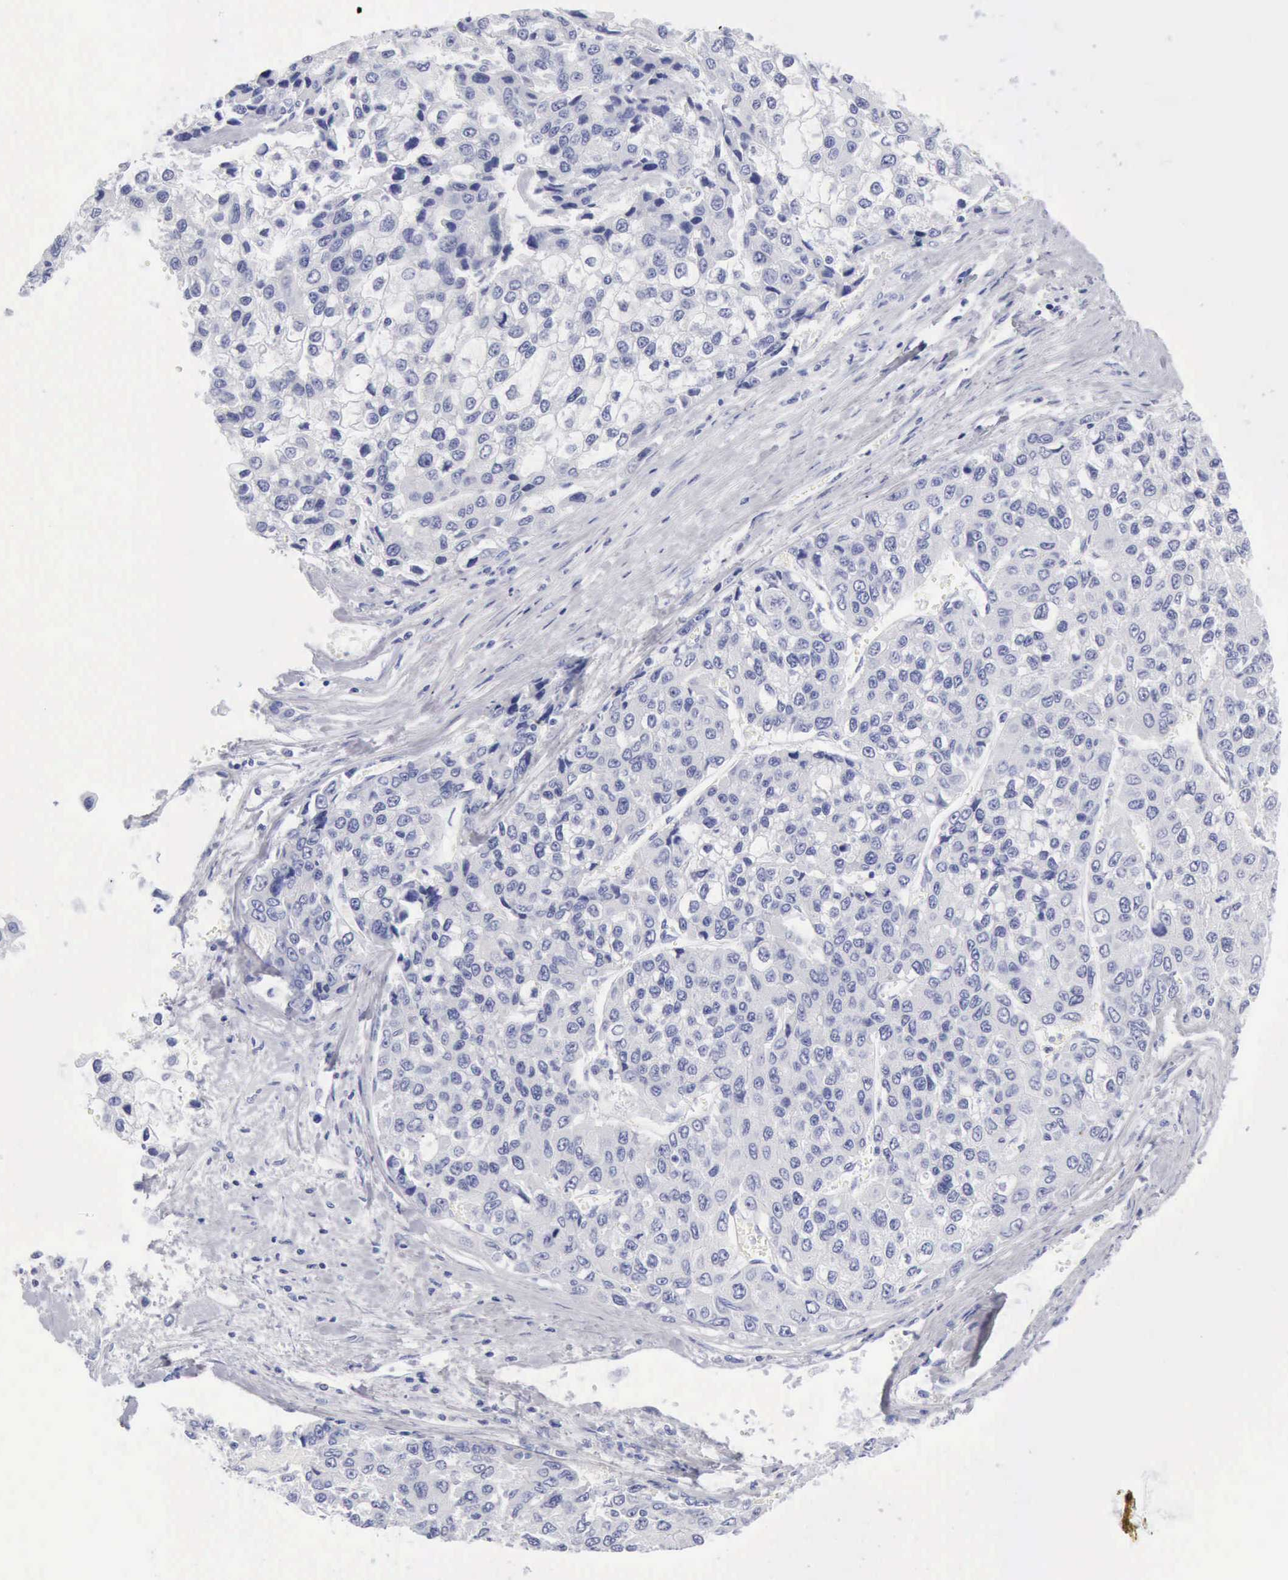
{"staining": {"intensity": "negative", "quantity": "none", "location": "none"}, "tissue": "liver cancer", "cell_type": "Tumor cells", "image_type": "cancer", "snomed": [{"axis": "morphology", "description": "Carcinoma, Hepatocellular, NOS"}, {"axis": "topography", "description": "Liver"}], "caption": "High power microscopy histopathology image of an immunohistochemistry histopathology image of liver hepatocellular carcinoma, revealing no significant staining in tumor cells.", "gene": "KRT10", "patient": {"sex": "female", "age": 66}}